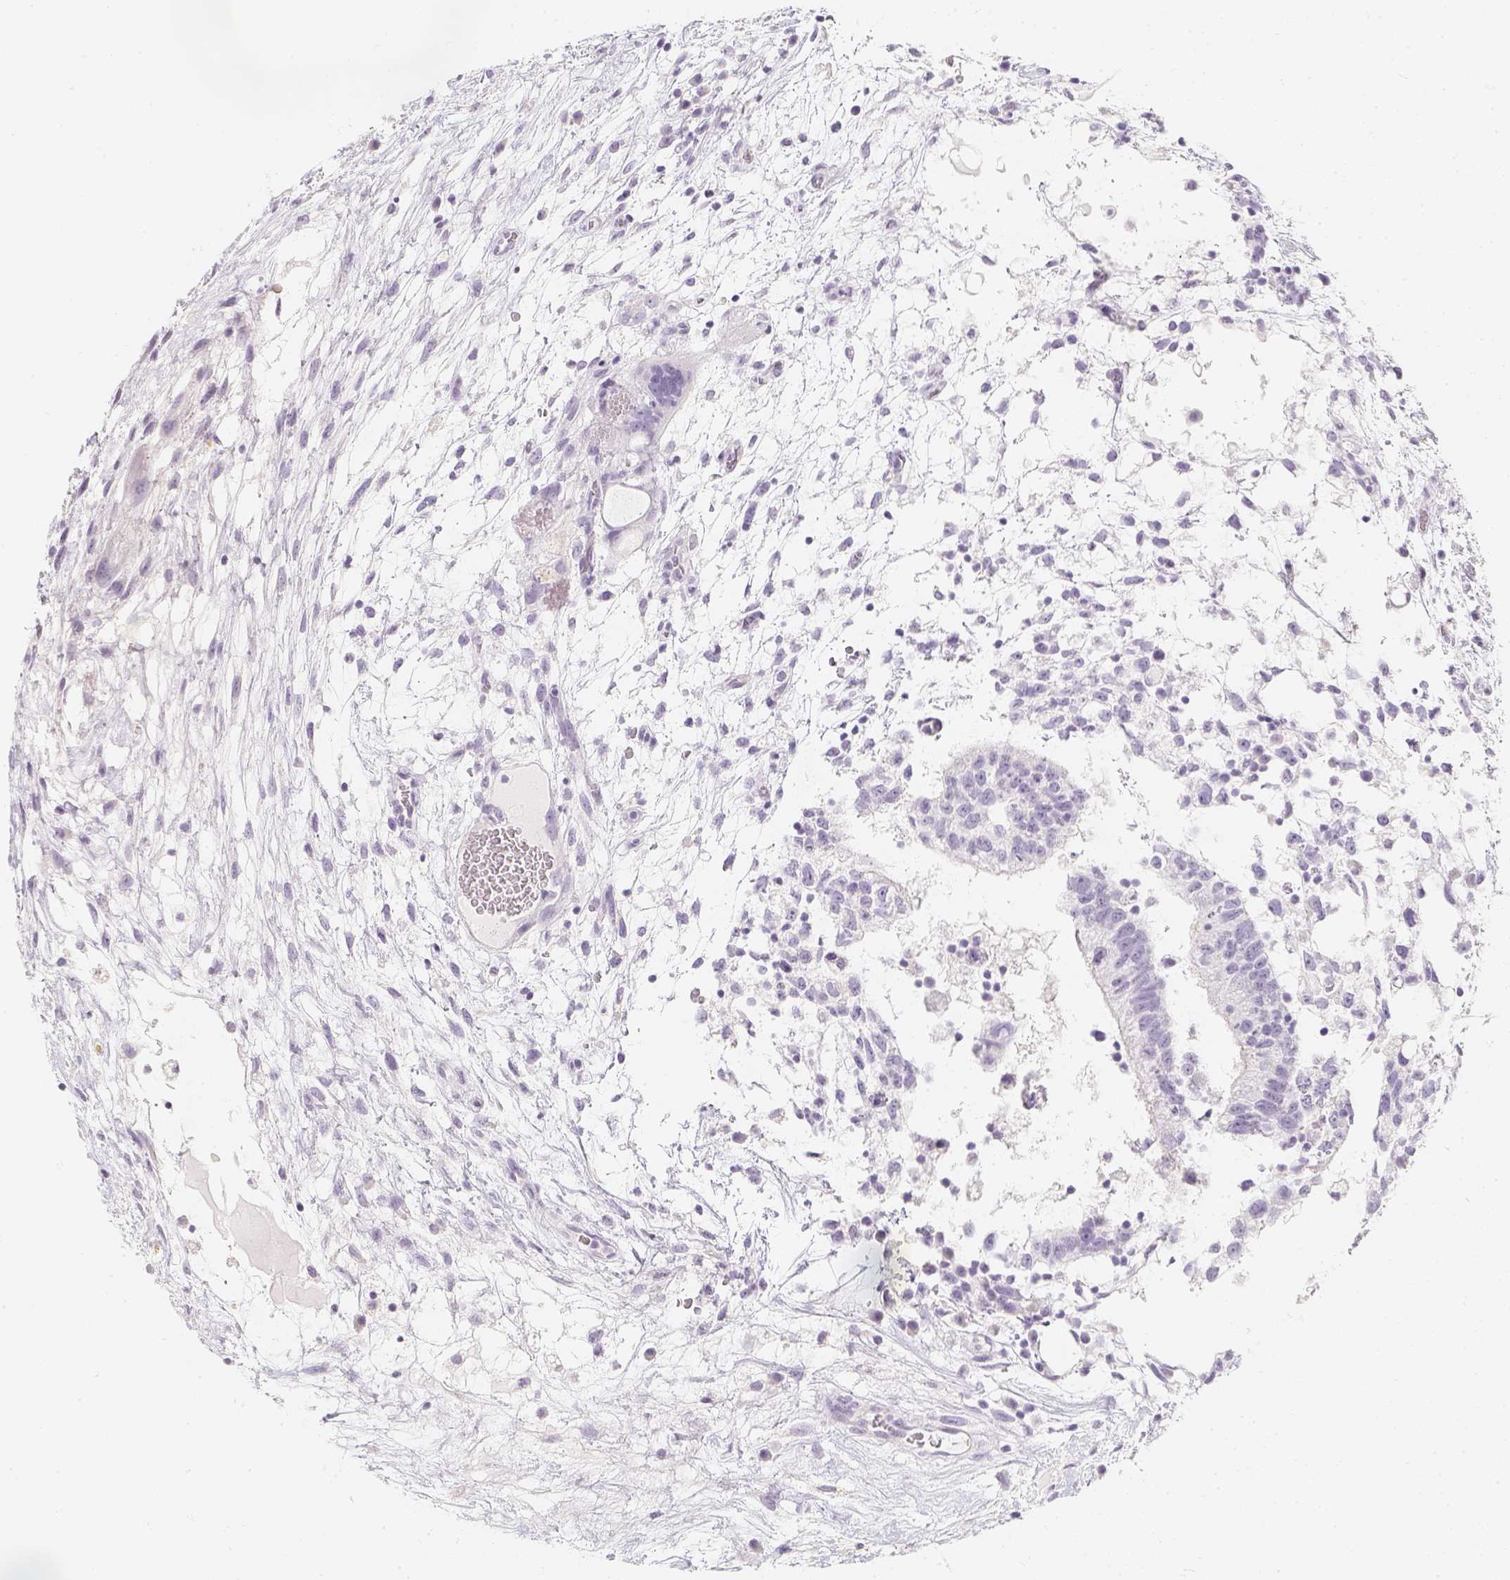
{"staining": {"intensity": "negative", "quantity": "none", "location": "none"}, "tissue": "testis cancer", "cell_type": "Tumor cells", "image_type": "cancer", "snomed": [{"axis": "morphology", "description": "Normal tissue, NOS"}, {"axis": "morphology", "description": "Carcinoma, Embryonal, NOS"}, {"axis": "topography", "description": "Testis"}], "caption": "The immunohistochemistry micrograph has no significant staining in tumor cells of testis cancer (embryonal carcinoma) tissue.", "gene": "SLC18A1", "patient": {"sex": "male", "age": 32}}